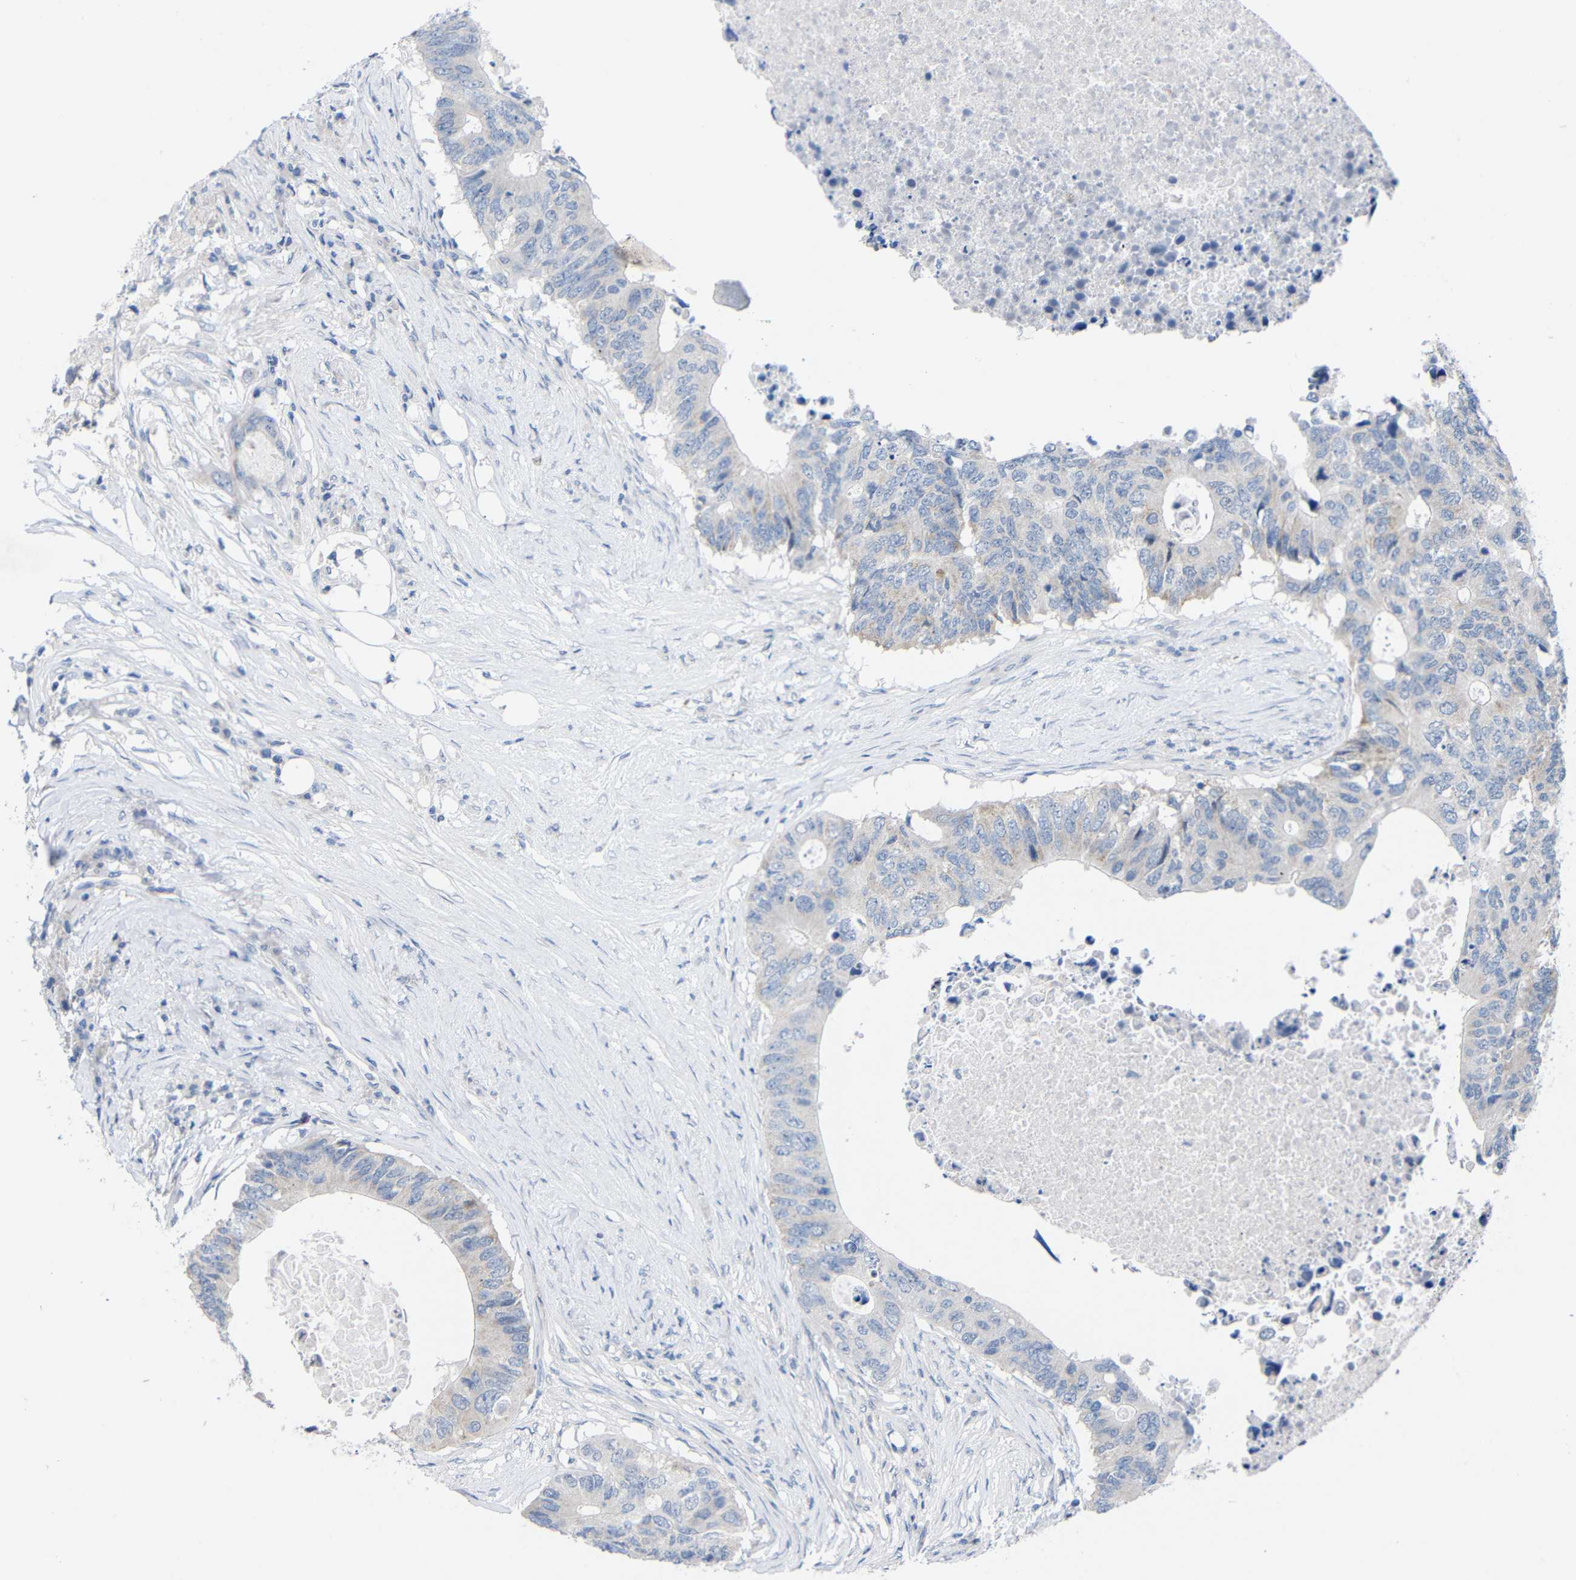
{"staining": {"intensity": "weak", "quantity": "<25%", "location": "cytoplasmic/membranous"}, "tissue": "colorectal cancer", "cell_type": "Tumor cells", "image_type": "cancer", "snomed": [{"axis": "morphology", "description": "Adenocarcinoma, NOS"}, {"axis": "topography", "description": "Colon"}], "caption": "This micrograph is of colorectal cancer (adenocarcinoma) stained with IHC to label a protein in brown with the nuclei are counter-stained blue. There is no positivity in tumor cells.", "gene": "CMTM1", "patient": {"sex": "male", "age": 71}}